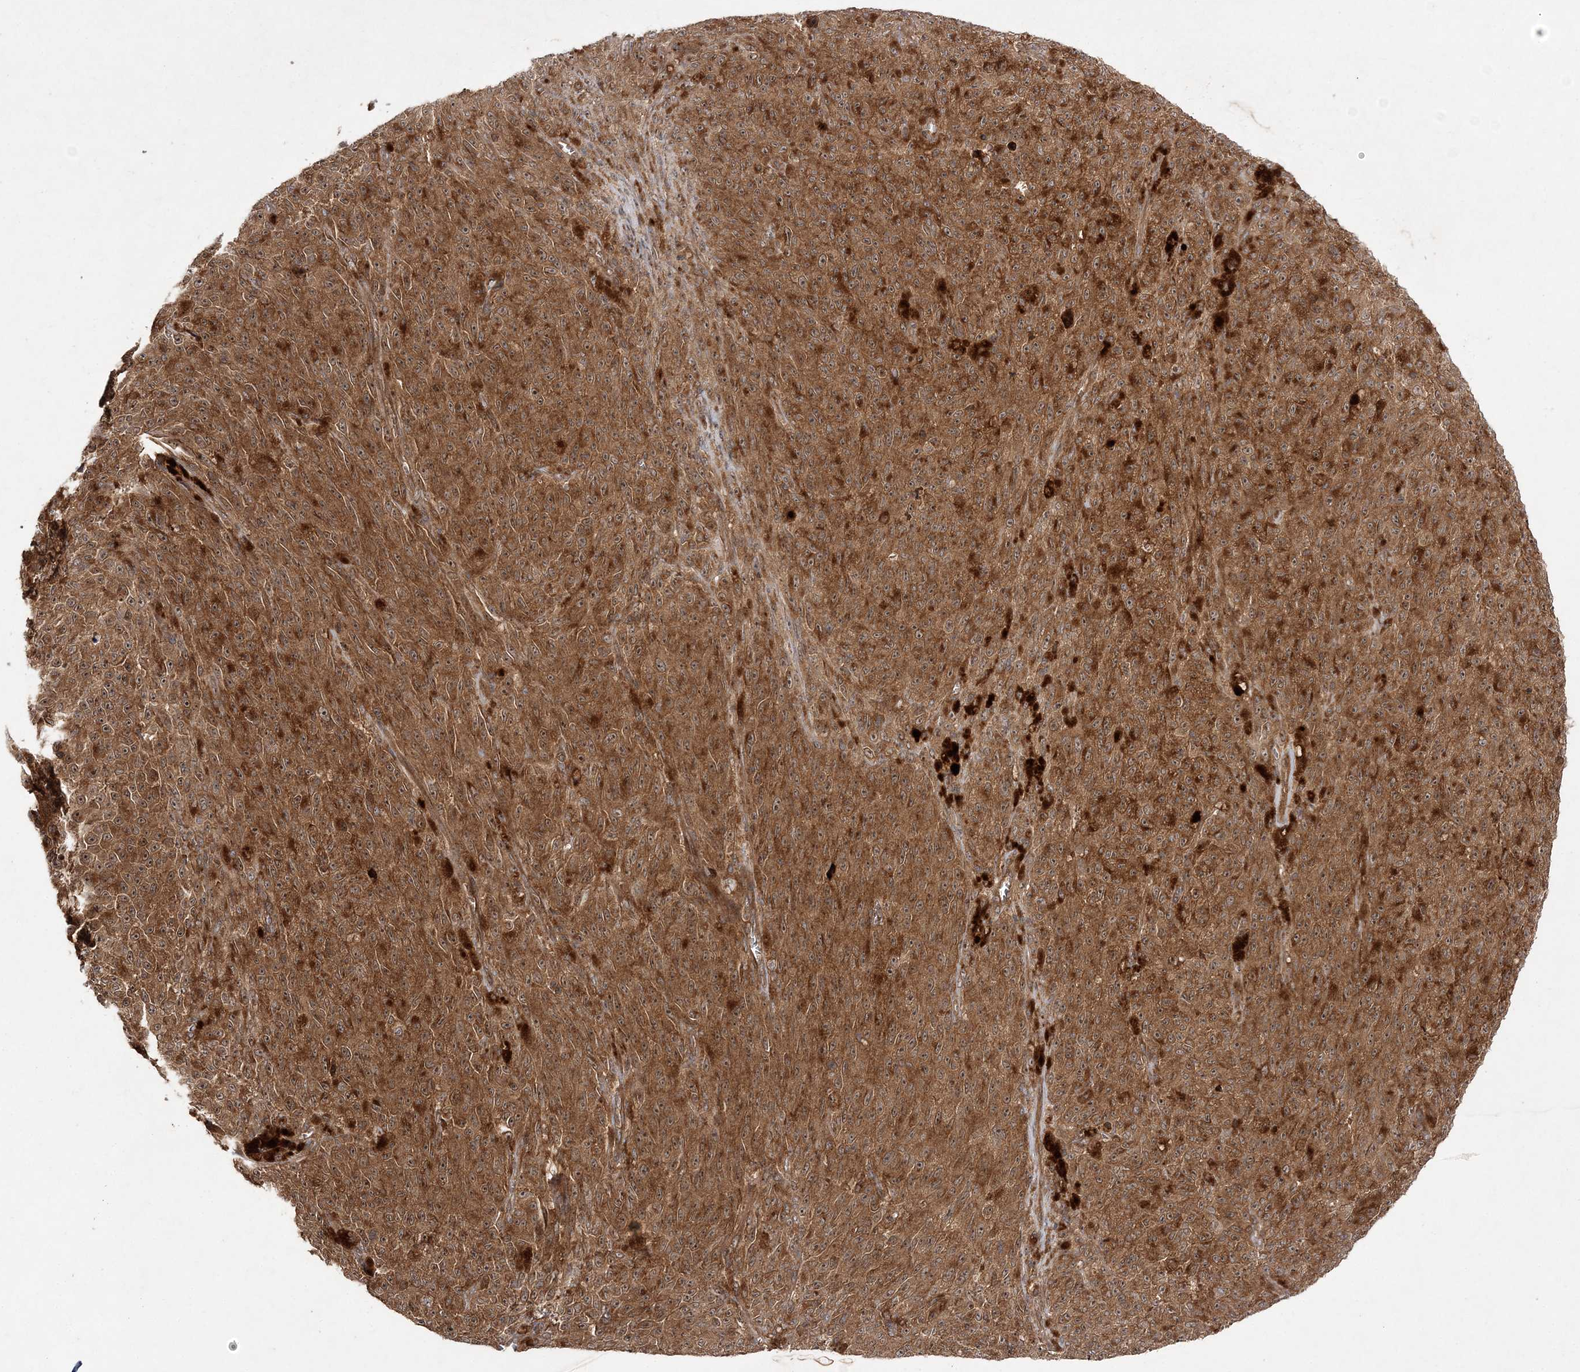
{"staining": {"intensity": "moderate", "quantity": ">75%", "location": "cytoplasmic/membranous,nuclear"}, "tissue": "melanoma", "cell_type": "Tumor cells", "image_type": "cancer", "snomed": [{"axis": "morphology", "description": "Malignant melanoma, NOS"}, {"axis": "topography", "description": "Skin"}], "caption": "Melanoma stained with DAB immunohistochemistry (IHC) exhibits medium levels of moderate cytoplasmic/membranous and nuclear staining in about >75% of tumor cells.", "gene": "TMEM9B", "patient": {"sex": "female", "age": 82}}